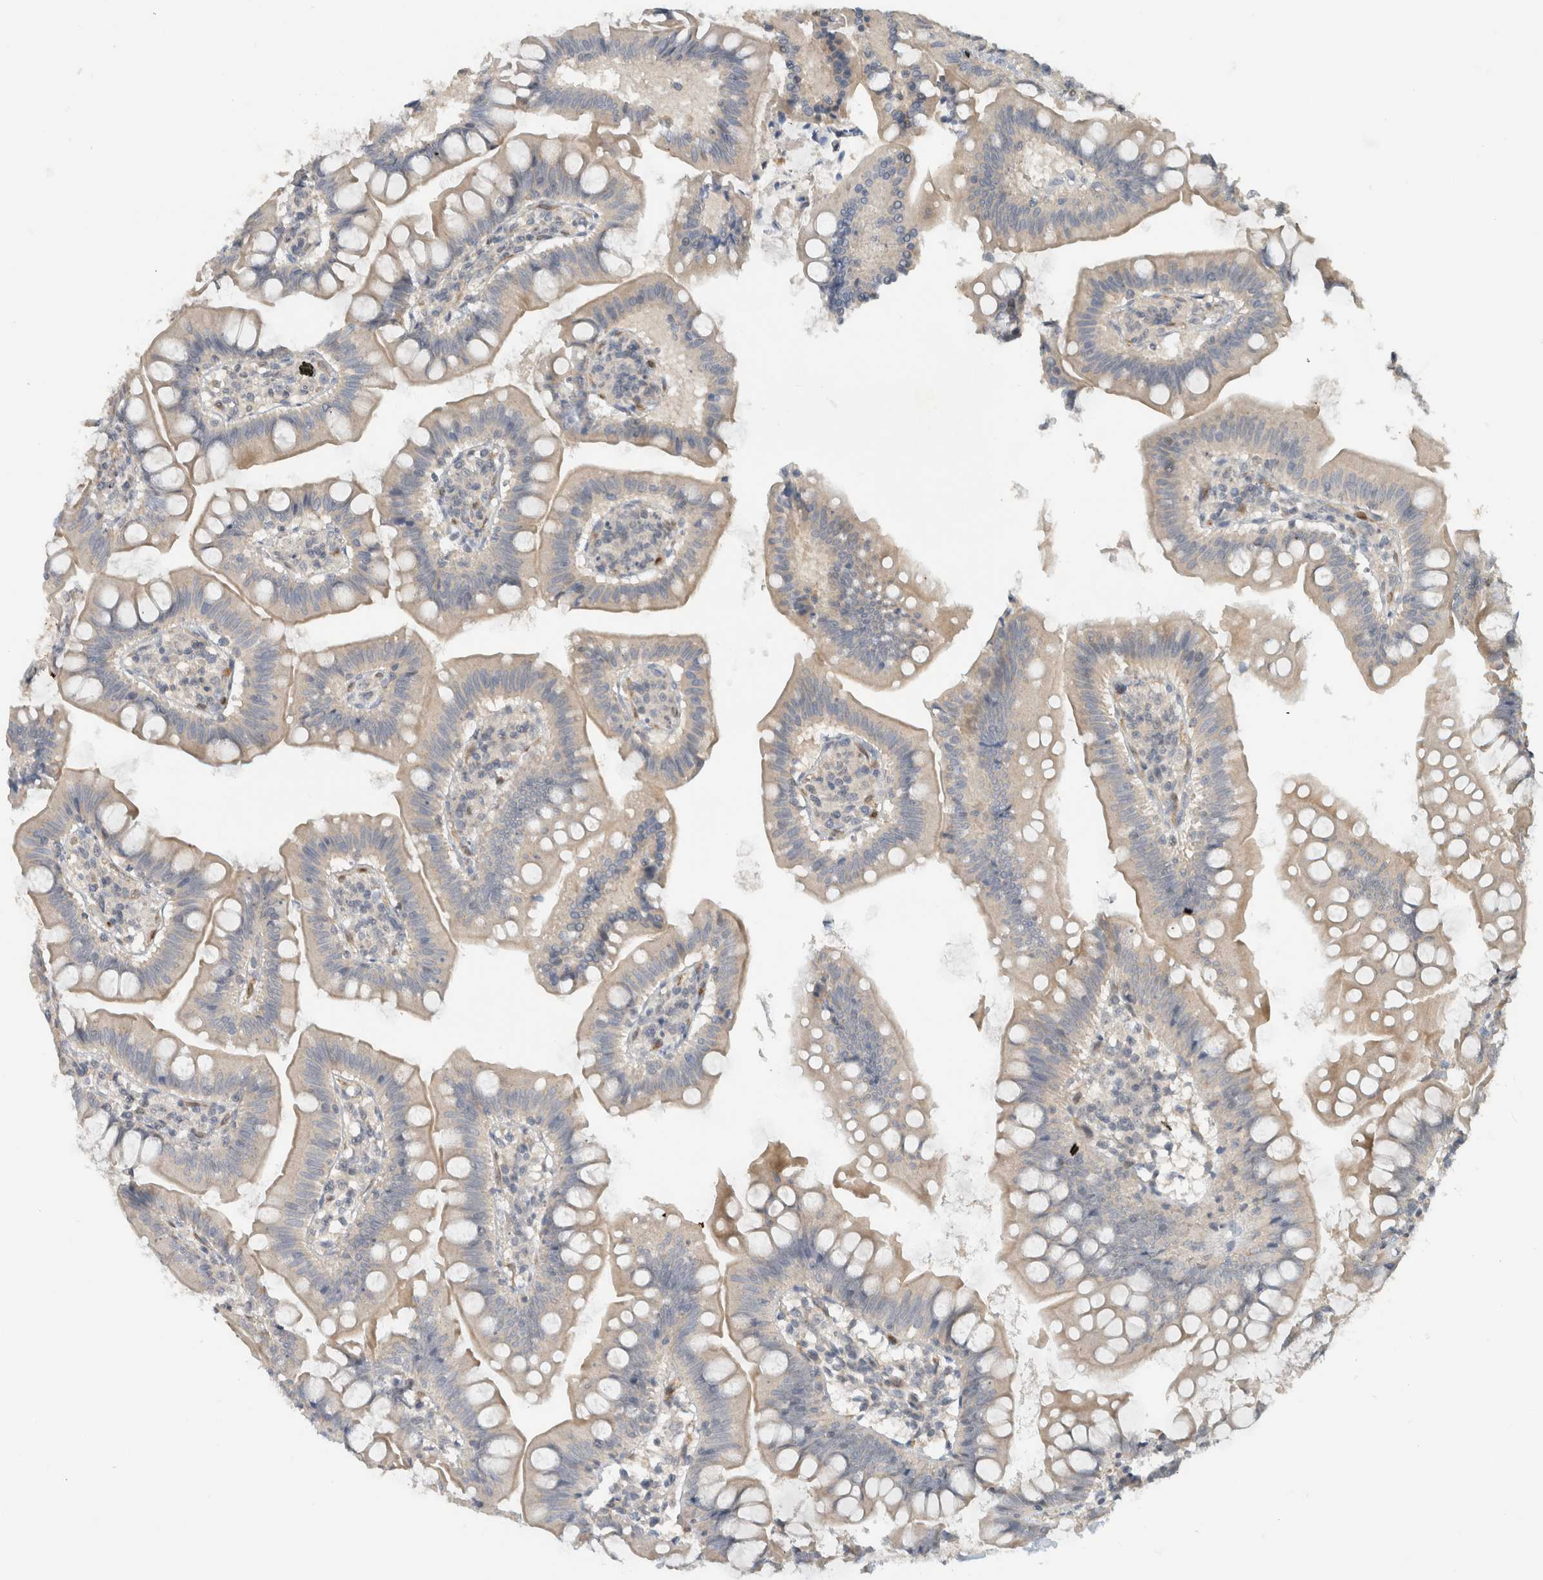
{"staining": {"intensity": "weak", "quantity": ">75%", "location": "cytoplasmic/membranous"}, "tissue": "small intestine", "cell_type": "Glandular cells", "image_type": "normal", "snomed": [{"axis": "morphology", "description": "Normal tissue, NOS"}, {"axis": "topography", "description": "Small intestine"}], "caption": "A brown stain labels weak cytoplasmic/membranous positivity of a protein in glandular cells of benign human small intestine.", "gene": "ERCC6L2", "patient": {"sex": "male", "age": 7}}